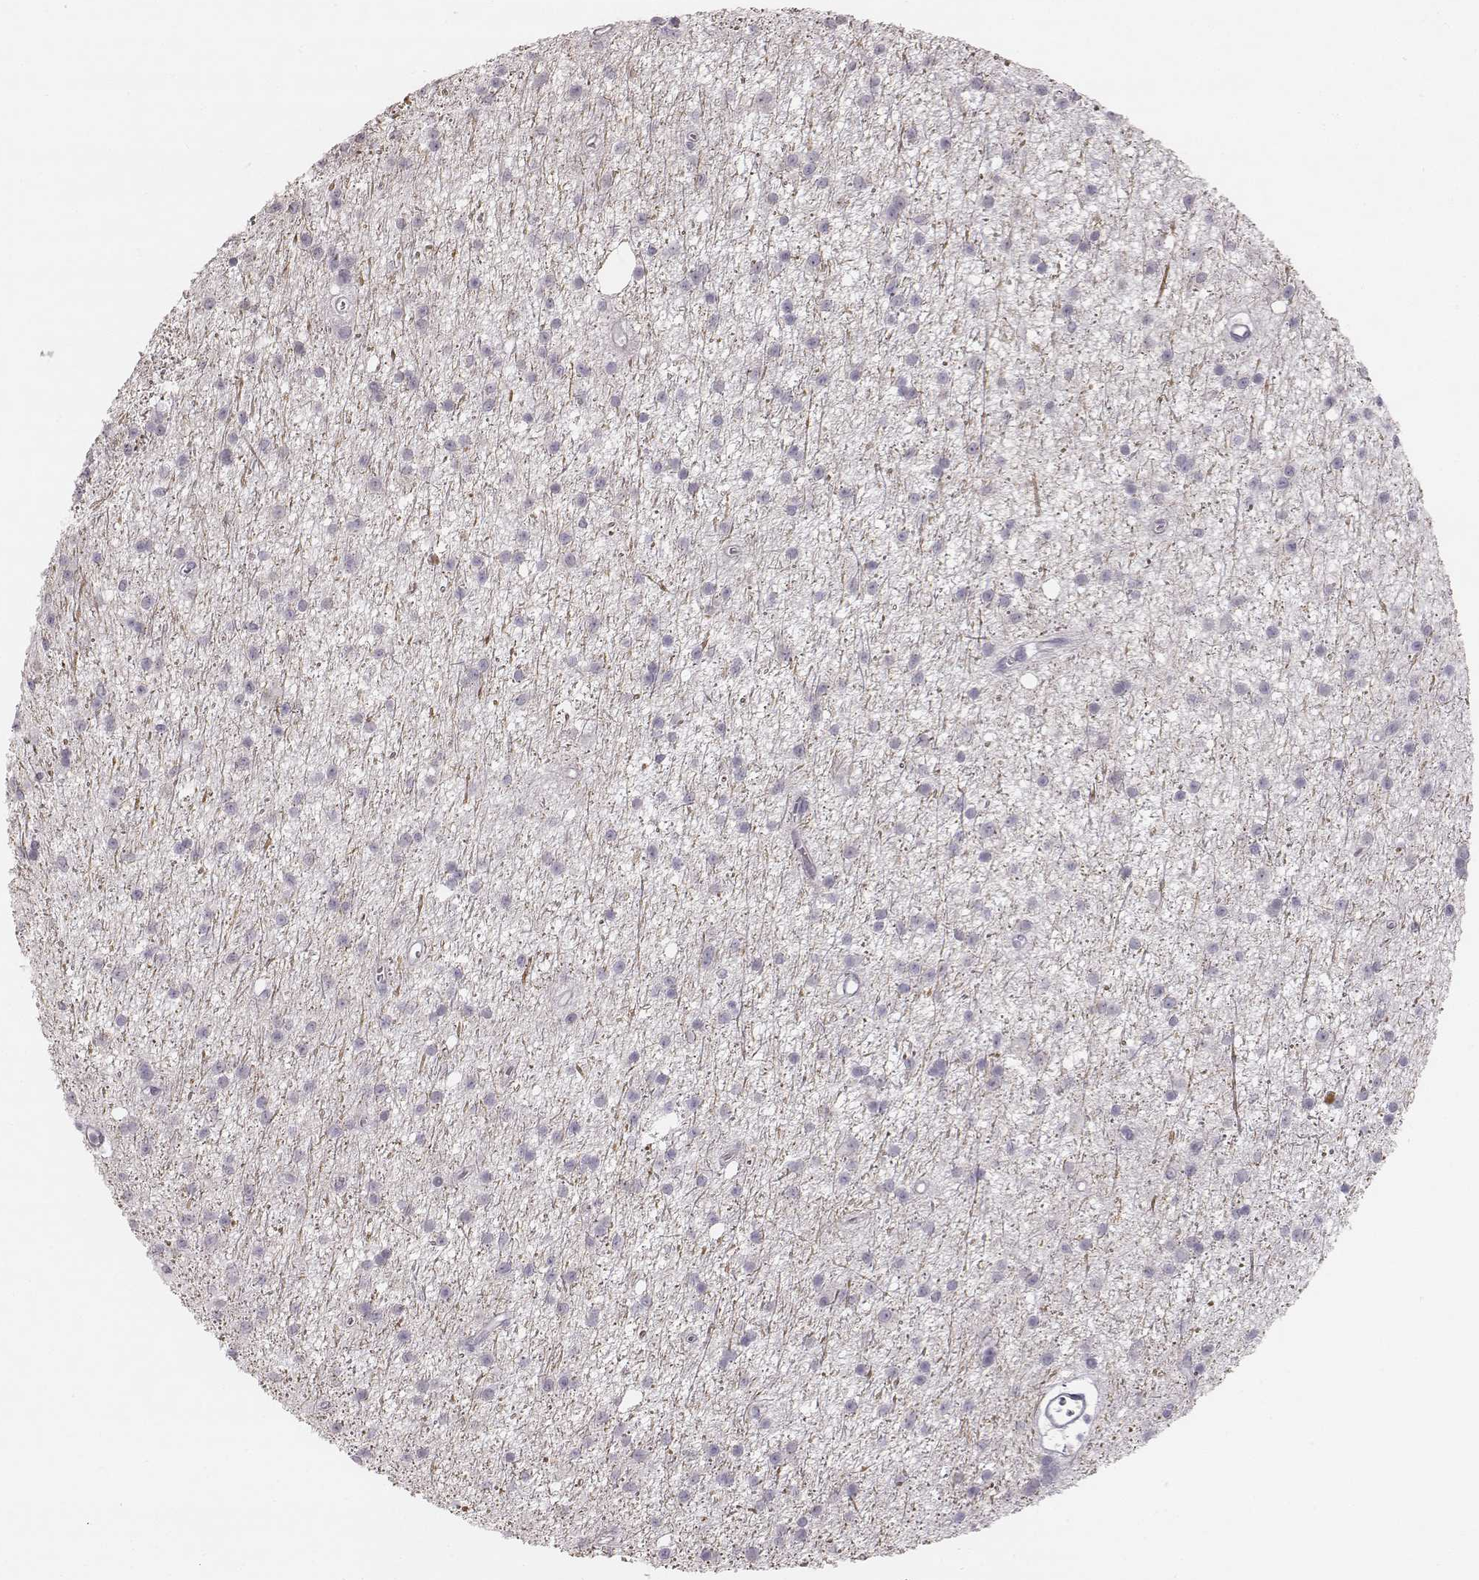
{"staining": {"intensity": "negative", "quantity": "none", "location": "none"}, "tissue": "glioma", "cell_type": "Tumor cells", "image_type": "cancer", "snomed": [{"axis": "morphology", "description": "Glioma, malignant, Low grade"}, {"axis": "topography", "description": "Brain"}], "caption": "This is an immunohistochemistry (IHC) photomicrograph of human malignant glioma (low-grade). There is no expression in tumor cells.", "gene": "KCNJ12", "patient": {"sex": "male", "age": 27}}